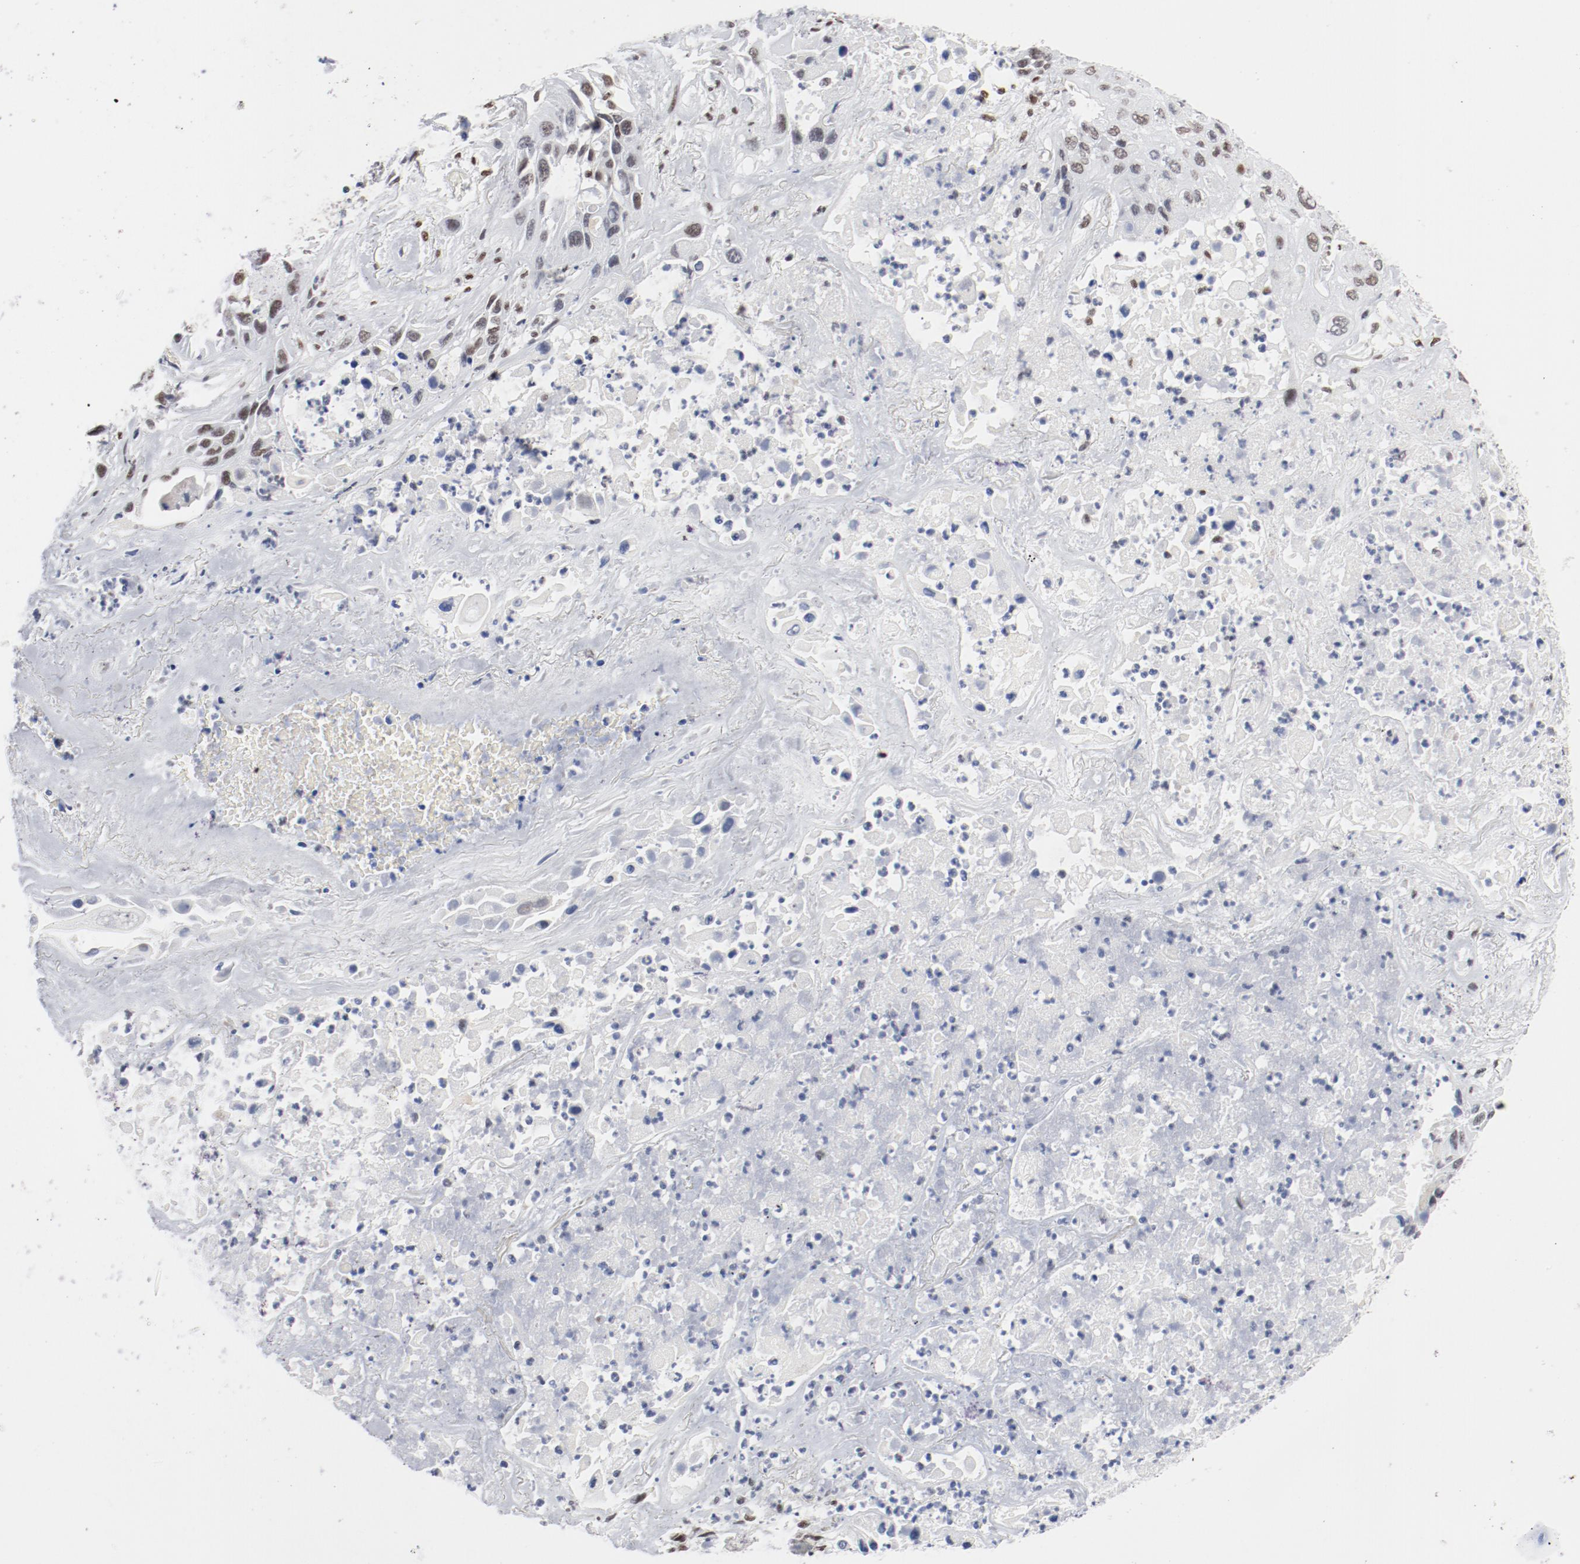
{"staining": {"intensity": "moderate", "quantity": ">75%", "location": "nuclear"}, "tissue": "lung cancer", "cell_type": "Tumor cells", "image_type": "cancer", "snomed": [{"axis": "morphology", "description": "Squamous cell carcinoma, NOS"}, {"axis": "topography", "description": "Lung"}], "caption": "This is an image of immunohistochemistry (IHC) staining of squamous cell carcinoma (lung), which shows moderate expression in the nuclear of tumor cells.", "gene": "ARNT", "patient": {"sex": "female", "age": 76}}